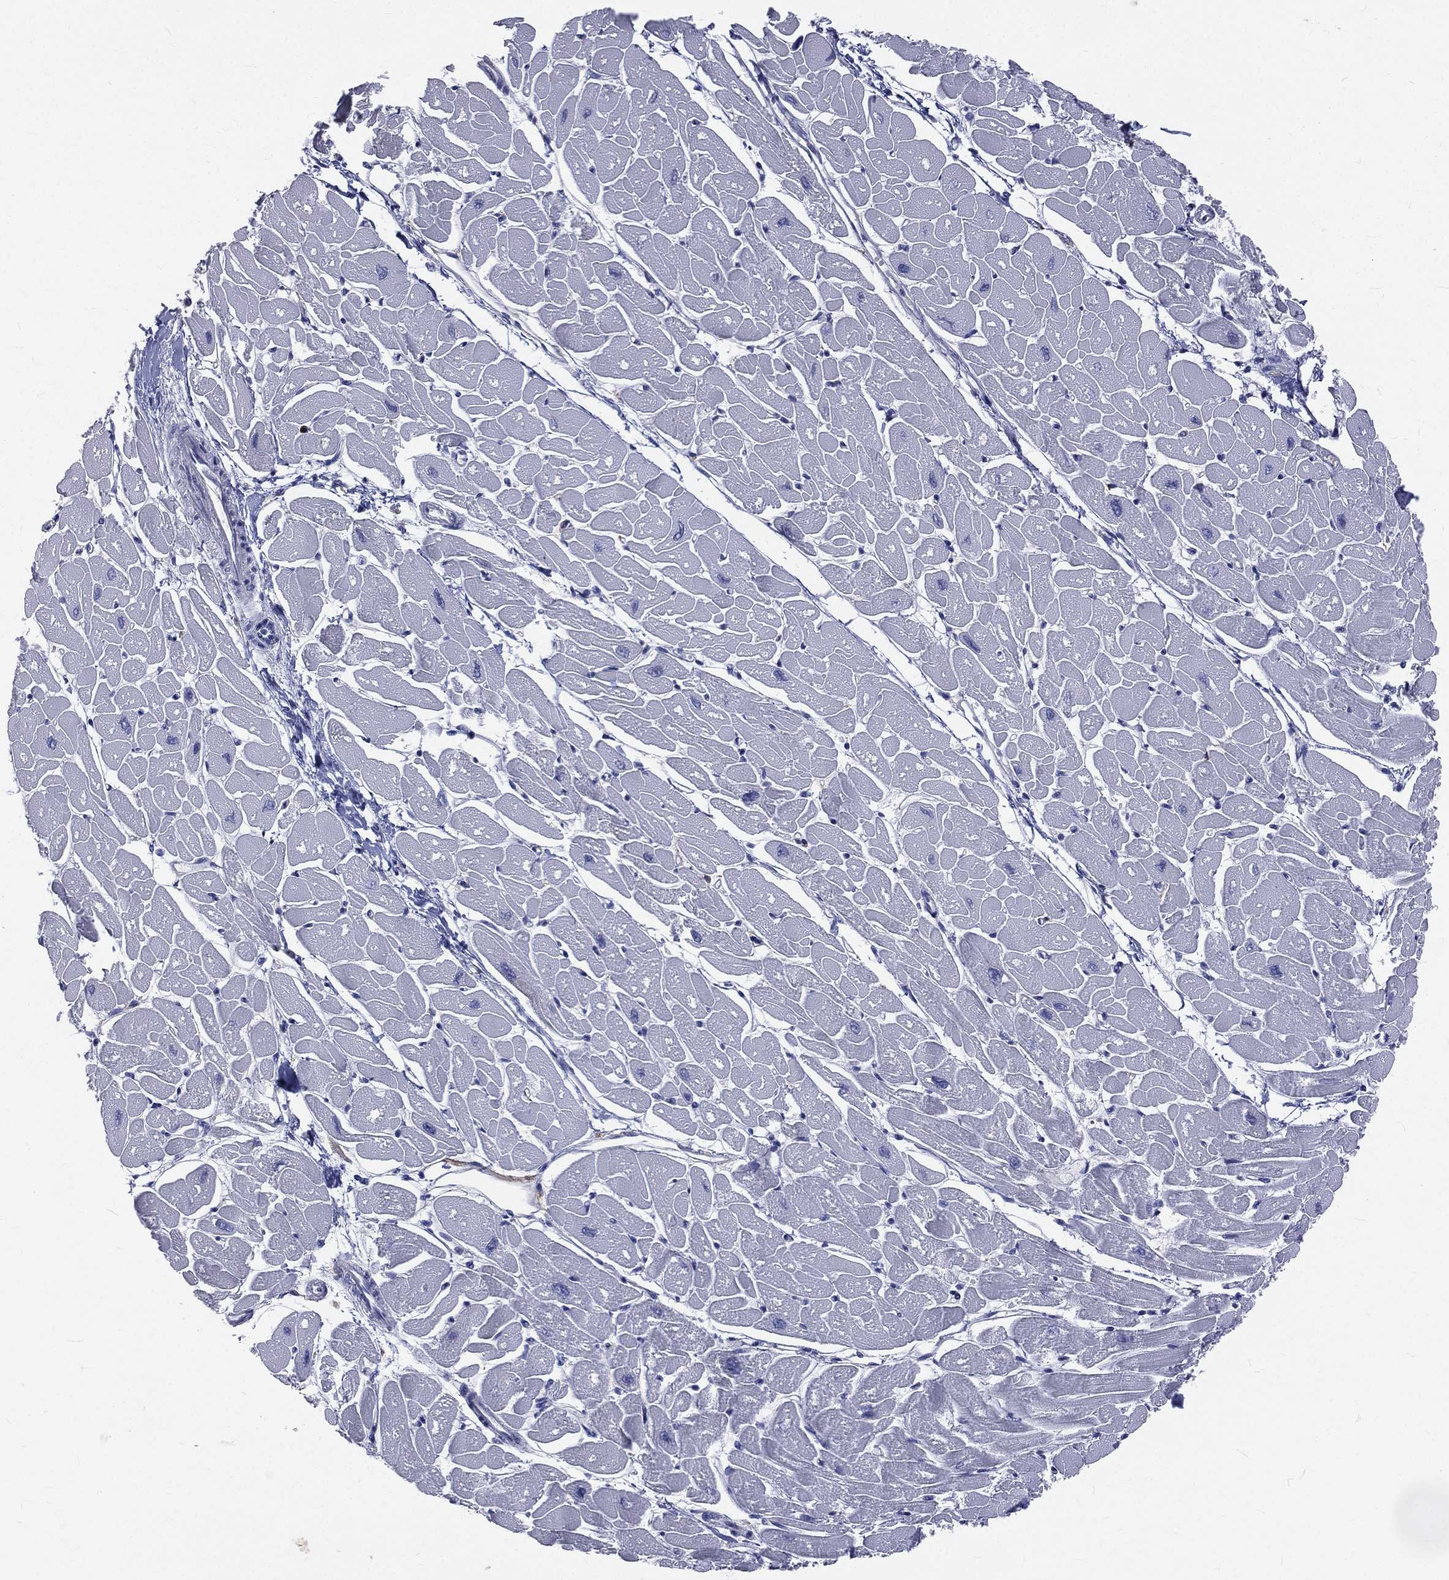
{"staining": {"intensity": "negative", "quantity": "none", "location": "none"}, "tissue": "heart muscle", "cell_type": "Cardiomyocytes", "image_type": "normal", "snomed": [{"axis": "morphology", "description": "Normal tissue, NOS"}, {"axis": "topography", "description": "Heart"}], "caption": "The immunohistochemistry (IHC) micrograph has no significant staining in cardiomyocytes of heart muscle.", "gene": "BASP1", "patient": {"sex": "male", "age": 57}}